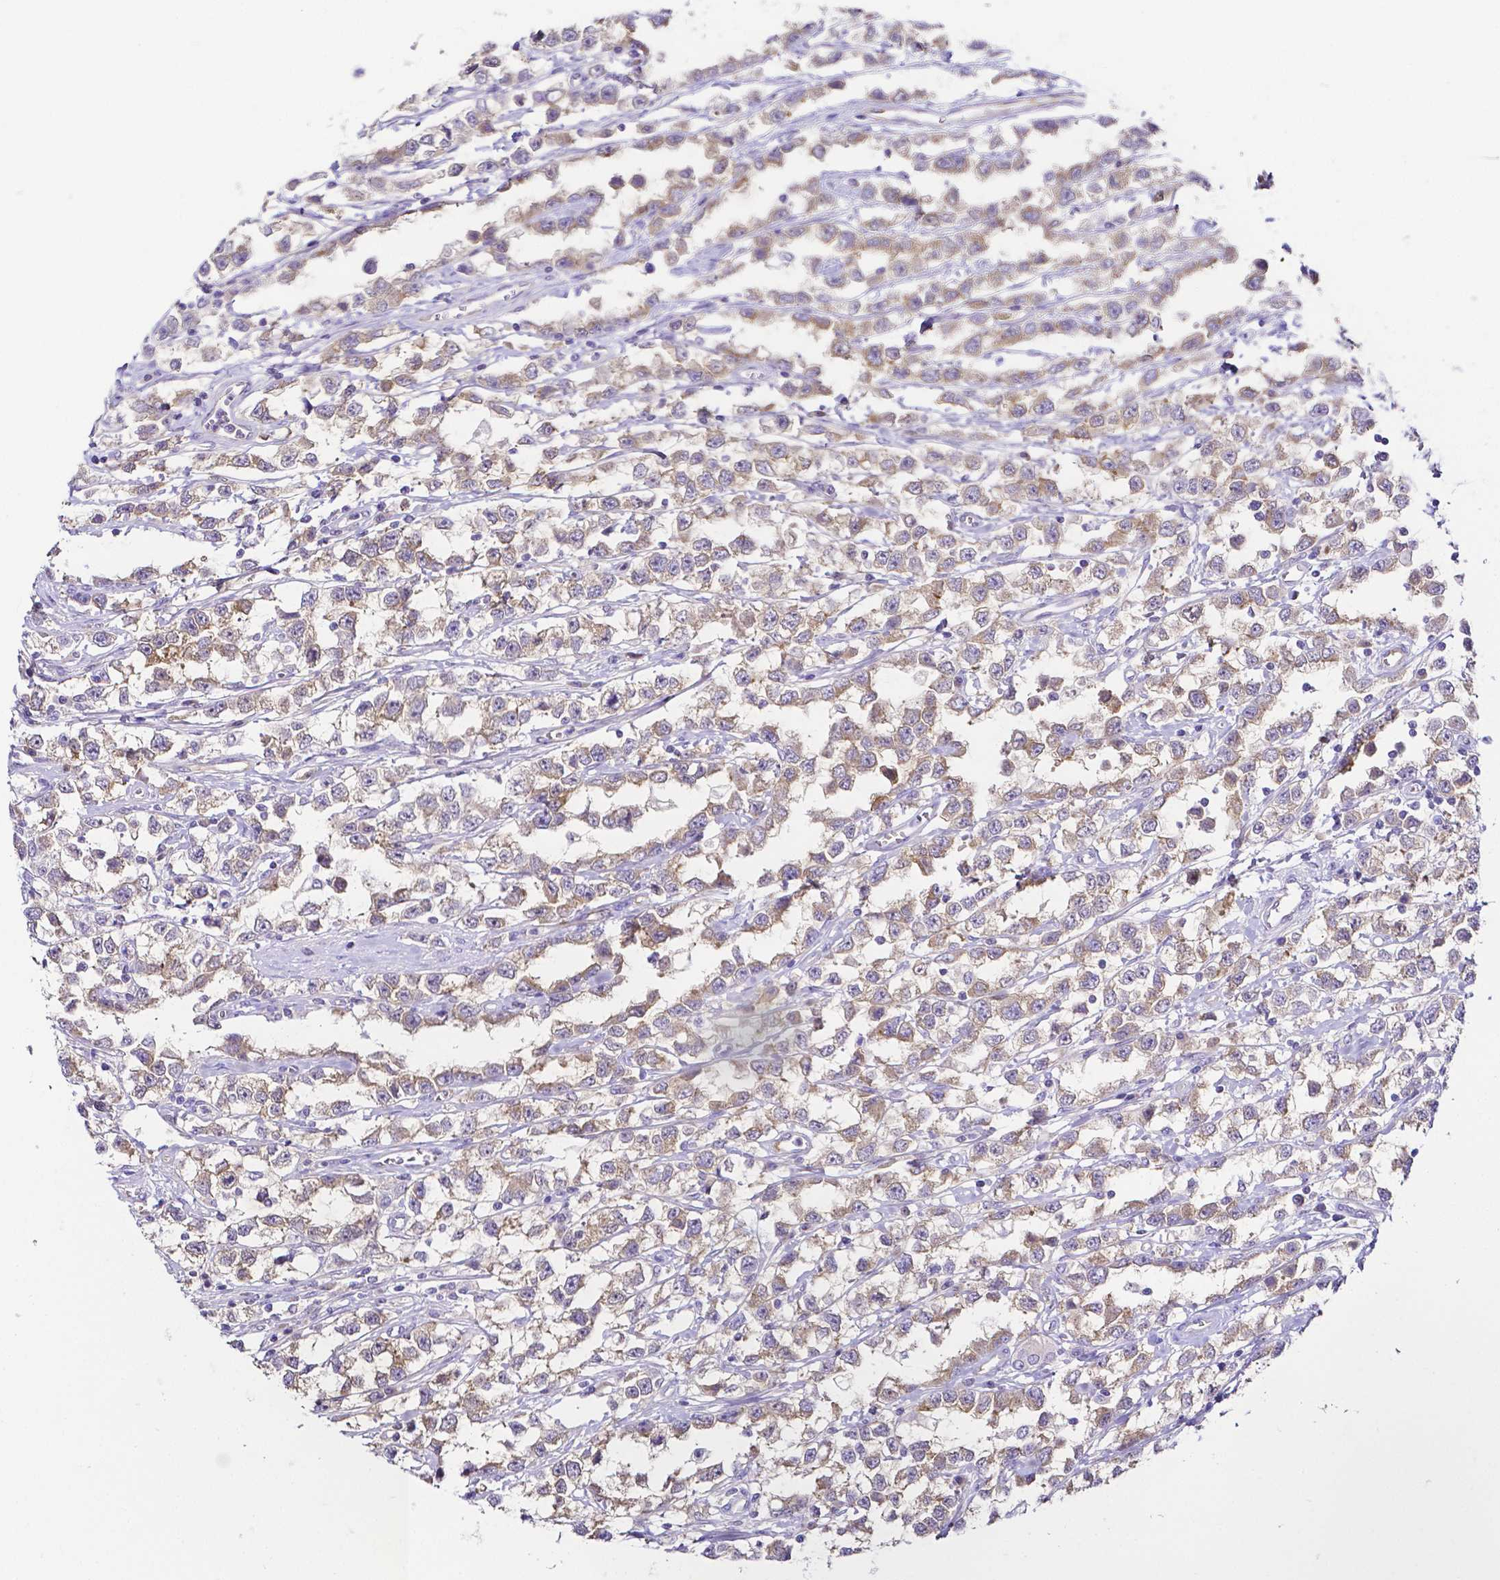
{"staining": {"intensity": "weak", "quantity": "25%-75%", "location": "cytoplasmic/membranous"}, "tissue": "testis cancer", "cell_type": "Tumor cells", "image_type": "cancer", "snomed": [{"axis": "morphology", "description": "Seminoma, NOS"}, {"axis": "topography", "description": "Testis"}], "caption": "Immunohistochemical staining of testis cancer exhibits weak cytoplasmic/membranous protein positivity in approximately 25%-75% of tumor cells.", "gene": "PKP3", "patient": {"sex": "male", "age": 34}}